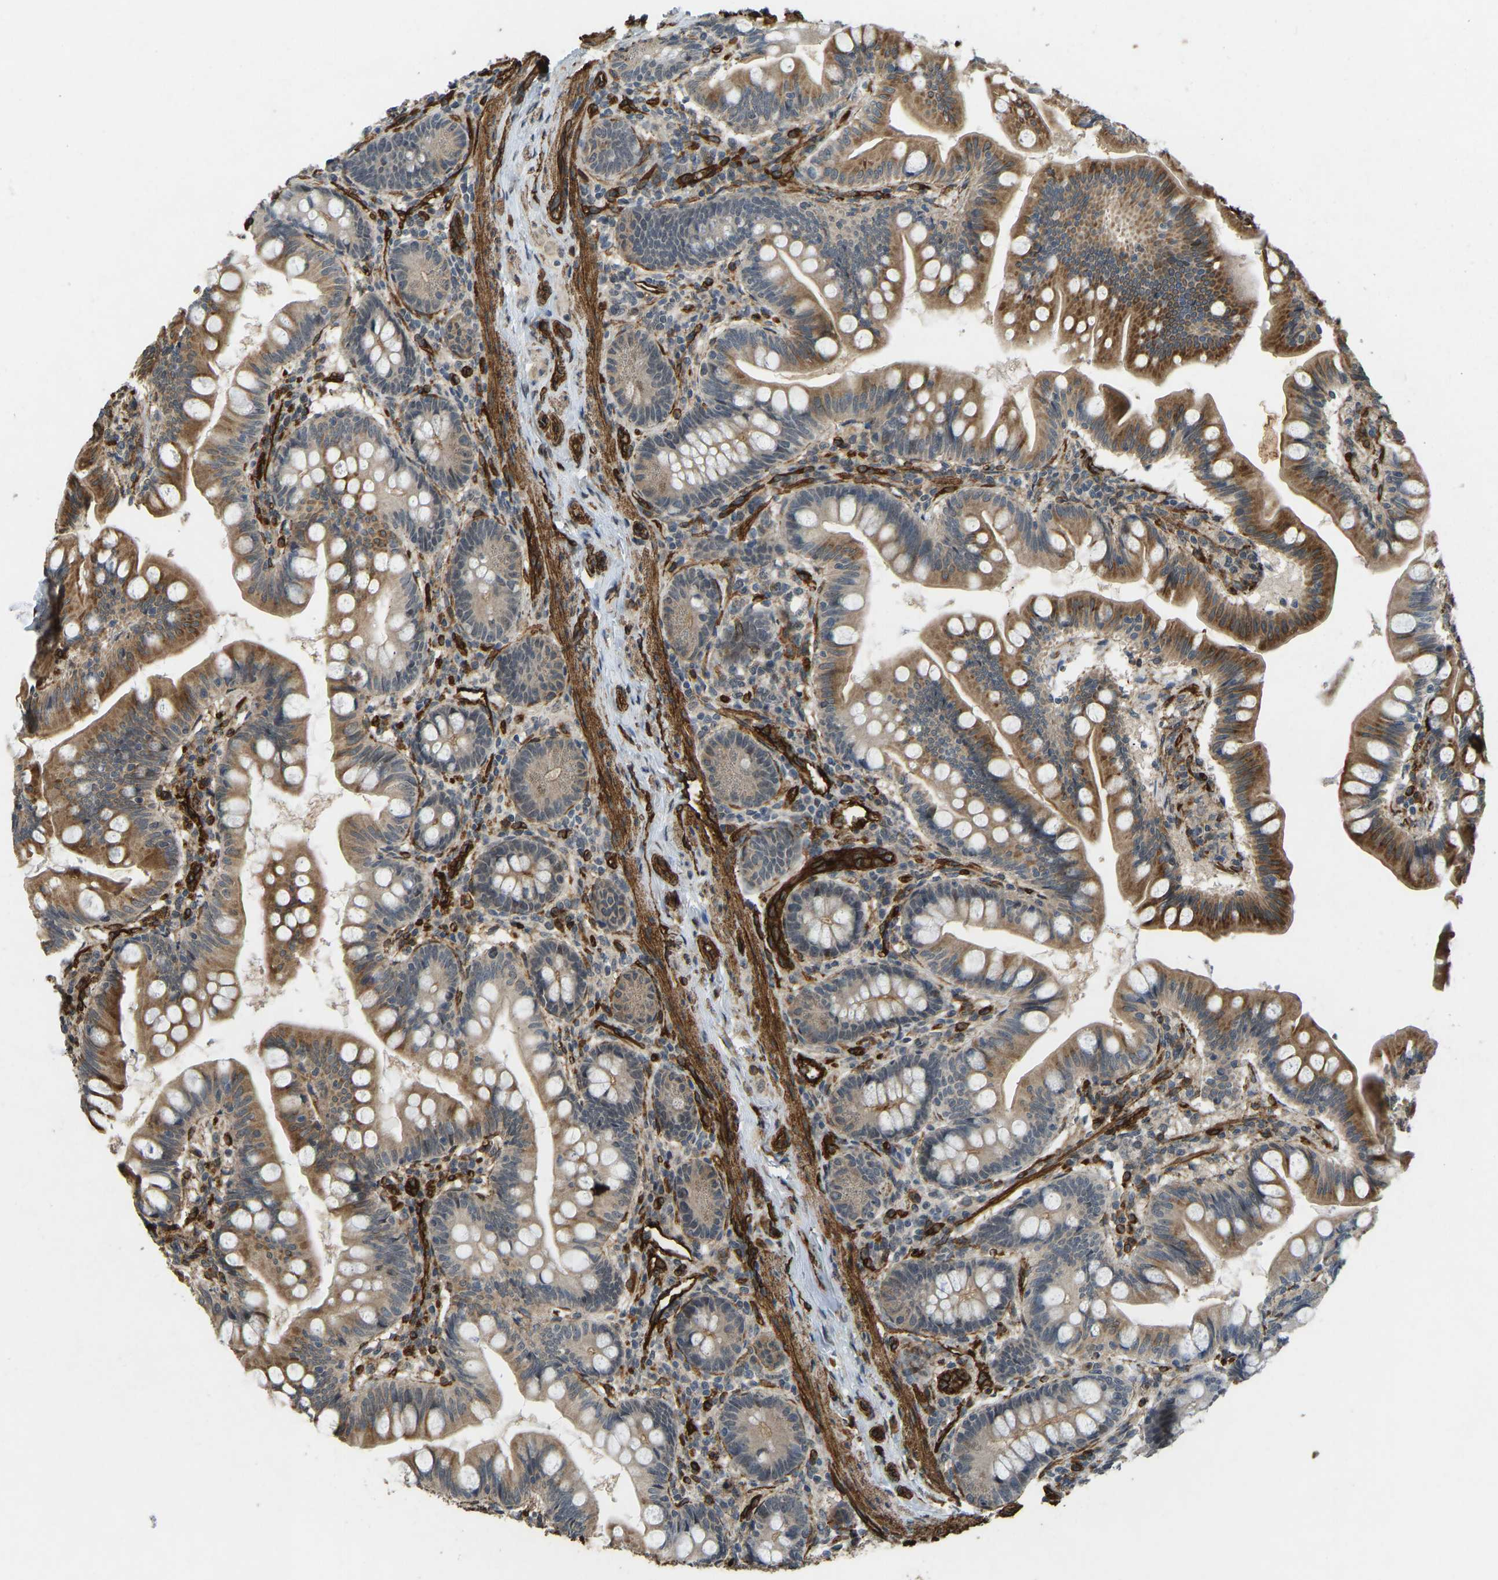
{"staining": {"intensity": "strong", "quantity": ">75%", "location": "cytoplasmic/membranous"}, "tissue": "small intestine", "cell_type": "Glandular cells", "image_type": "normal", "snomed": [{"axis": "morphology", "description": "Normal tissue, NOS"}, {"axis": "topography", "description": "Small intestine"}], "caption": "Normal small intestine displays strong cytoplasmic/membranous positivity in approximately >75% of glandular cells, visualized by immunohistochemistry.", "gene": "NMB", "patient": {"sex": "male", "age": 7}}